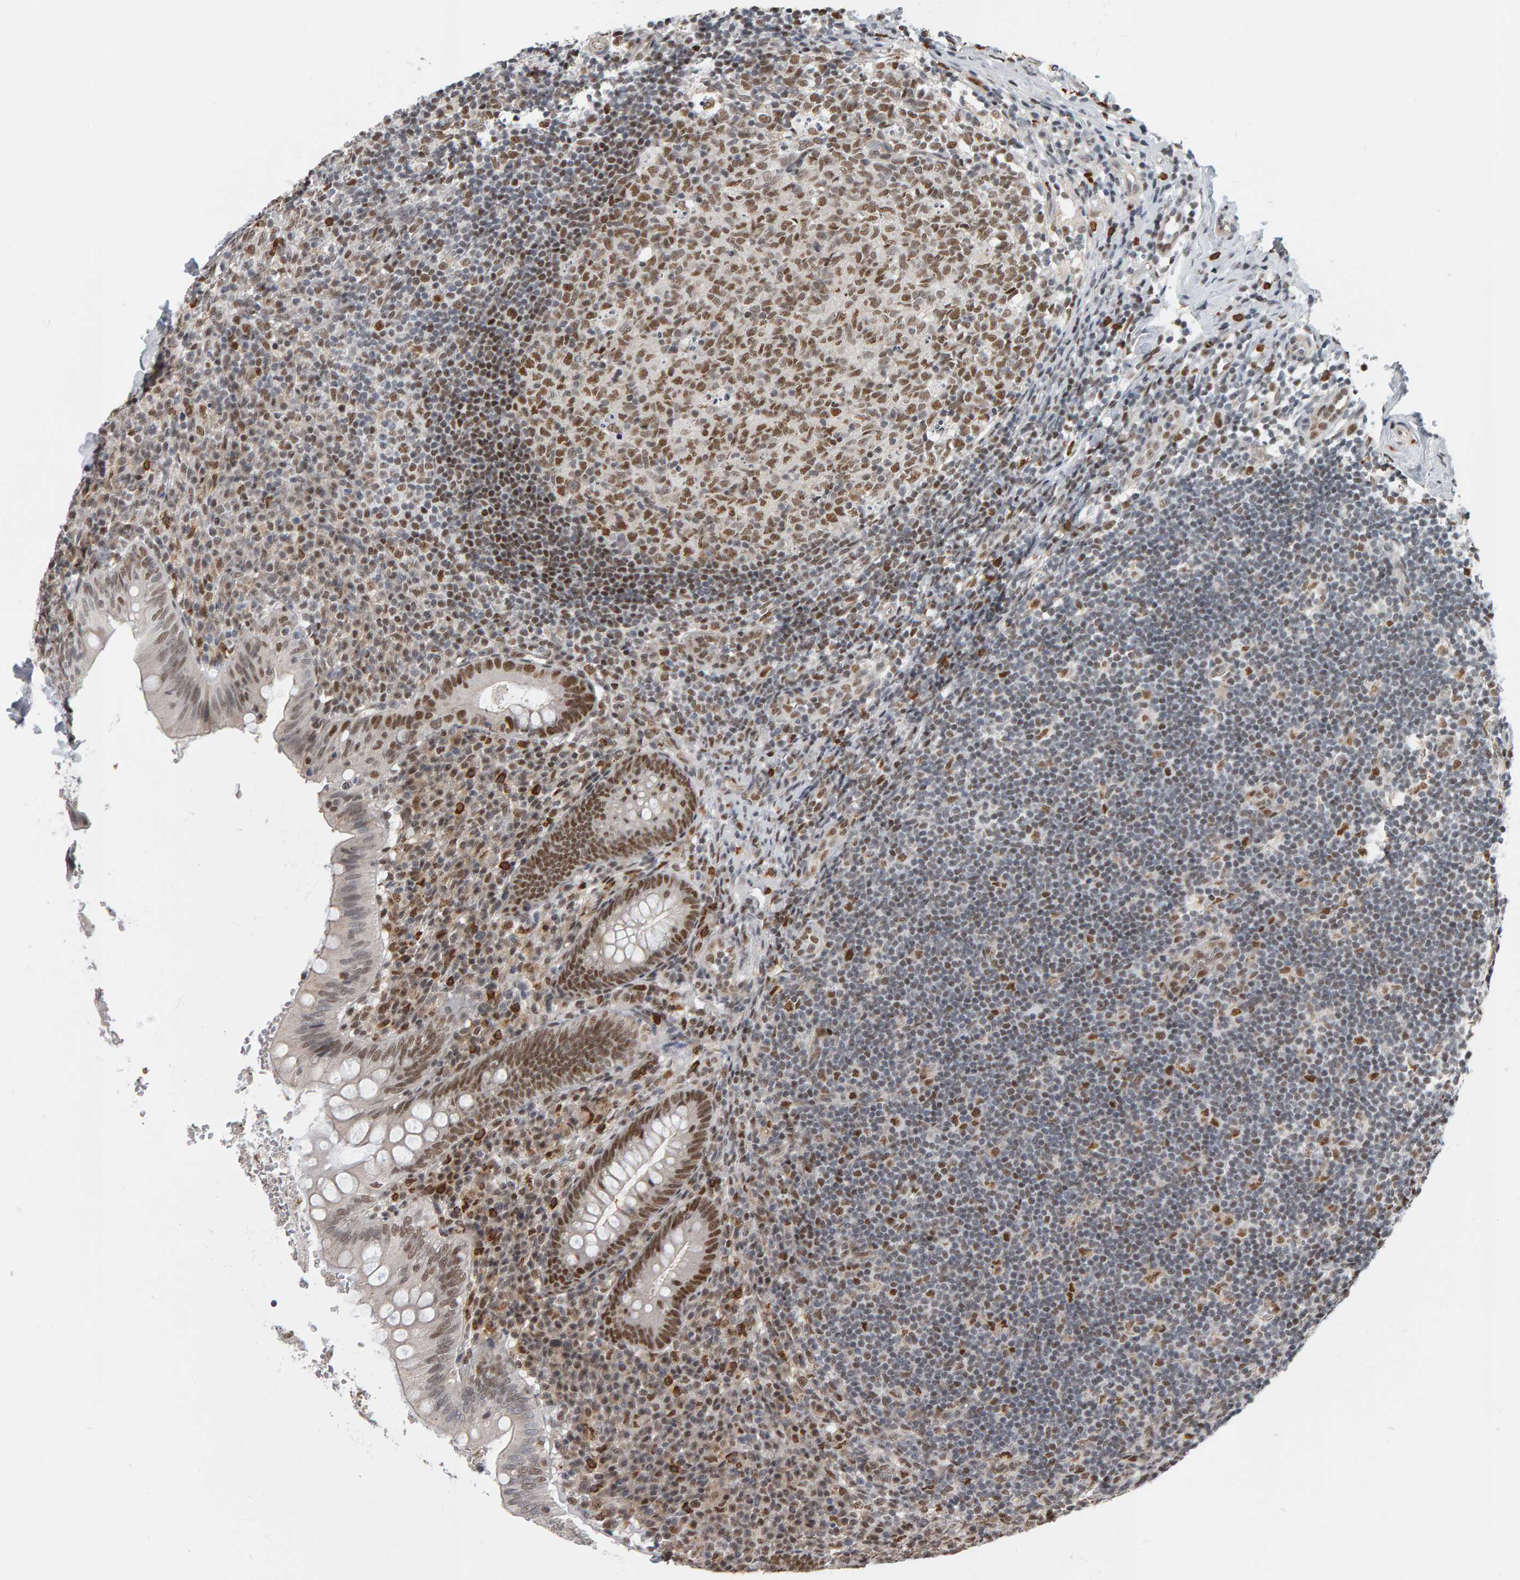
{"staining": {"intensity": "moderate", "quantity": "25%-75%", "location": "nuclear"}, "tissue": "appendix", "cell_type": "Glandular cells", "image_type": "normal", "snomed": [{"axis": "morphology", "description": "Normal tissue, NOS"}, {"axis": "topography", "description": "Appendix"}], "caption": "DAB immunohistochemical staining of unremarkable human appendix displays moderate nuclear protein staining in about 25%-75% of glandular cells. (DAB (3,3'-diaminobenzidine) IHC, brown staining for protein, blue staining for nuclei).", "gene": "ATF7IP", "patient": {"sex": "male", "age": 8}}